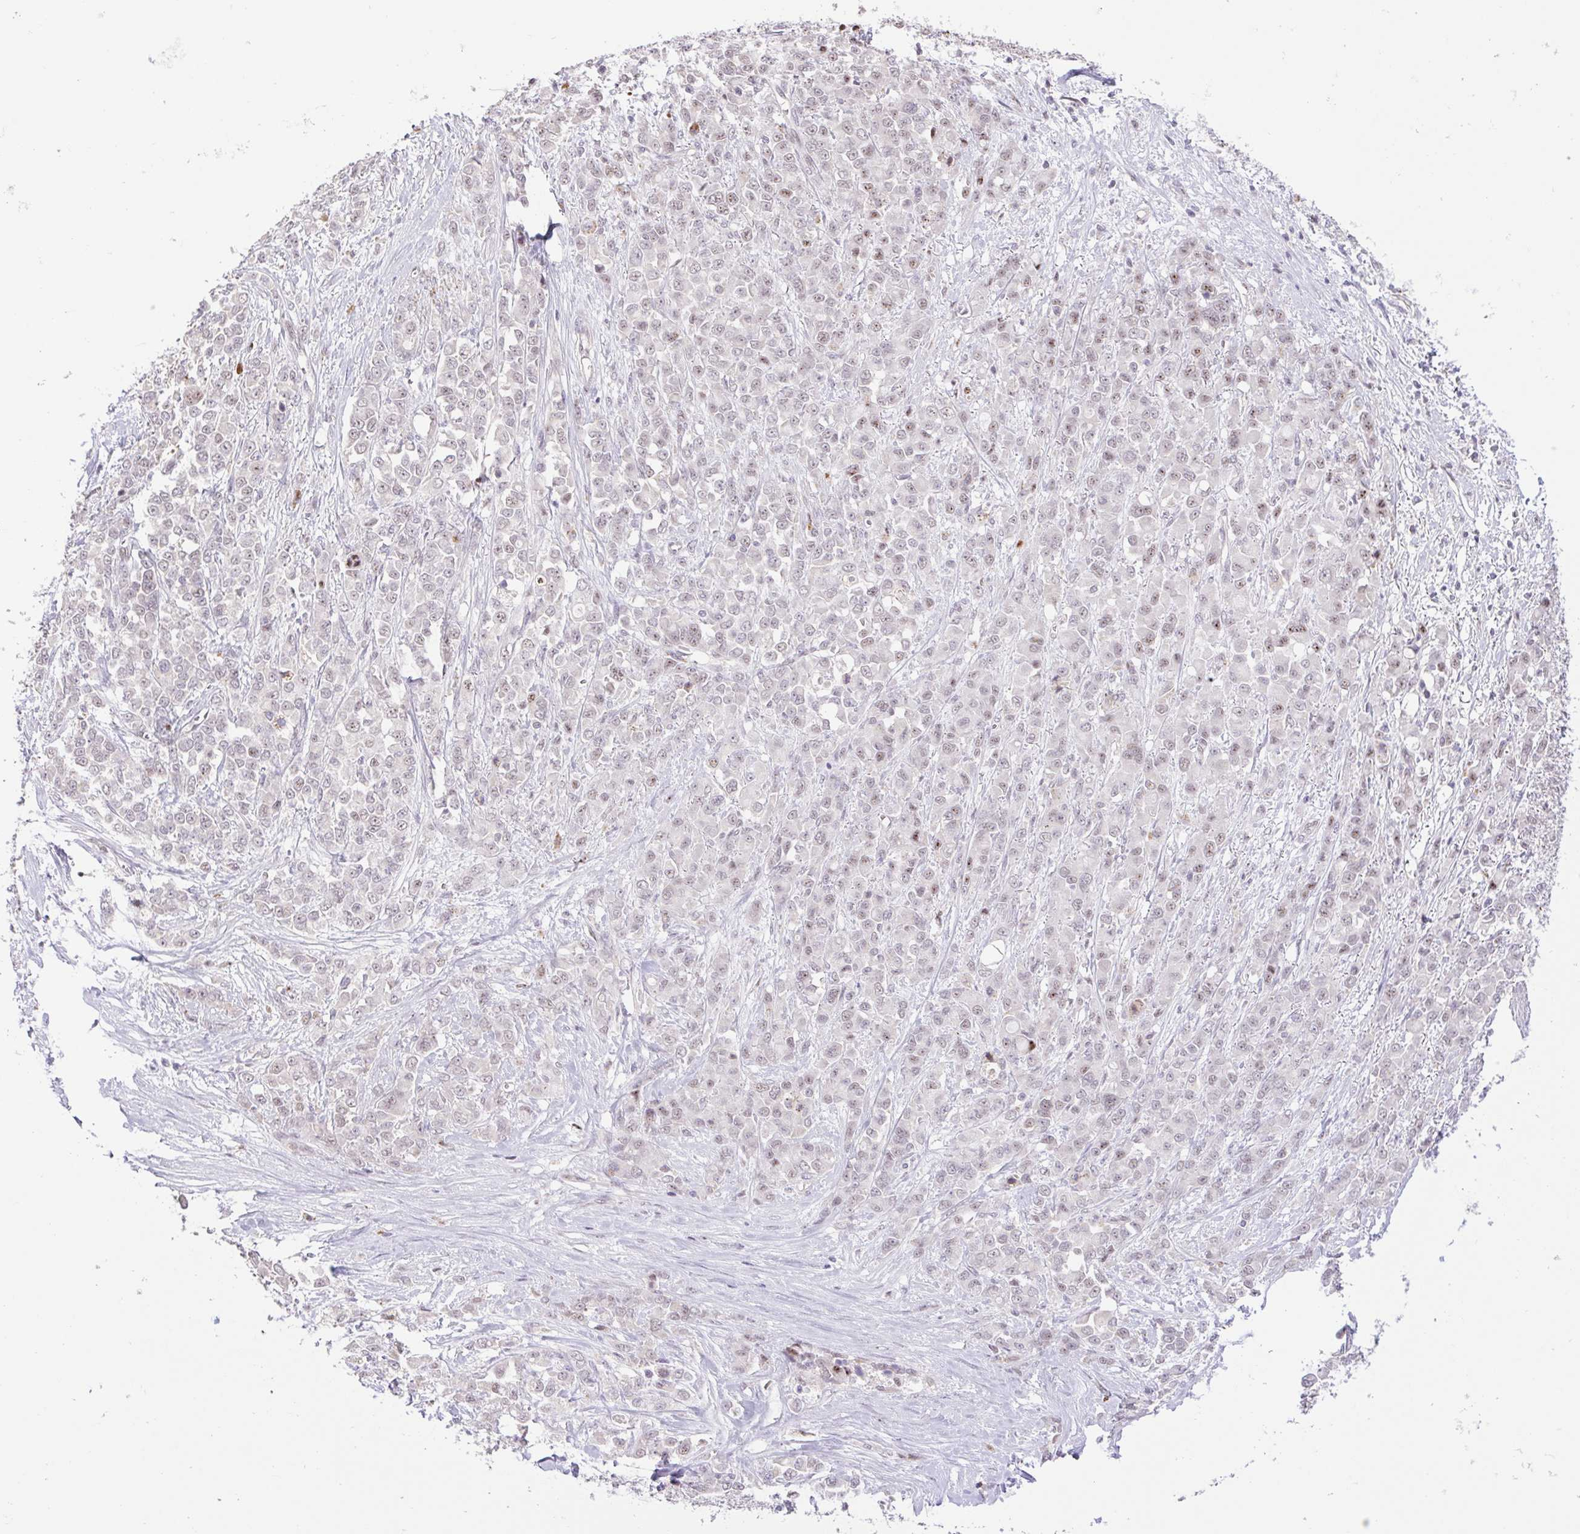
{"staining": {"intensity": "weak", "quantity": "25%-75%", "location": "nuclear"}, "tissue": "stomach cancer", "cell_type": "Tumor cells", "image_type": "cancer", "snomed": [{"axis": "morphology", "description": "Adenocarcinoma, NOS"}, {"axis": "topography", "description": "Stomach"}], "caption": "About 25%-75% of tumor cells in stomach adenocarcinoma show weak nuclear protein expression as visualized by brown immunohistochemical staining.", "gene": "ERG", "patient": {"sex": "female", "age": 76}}